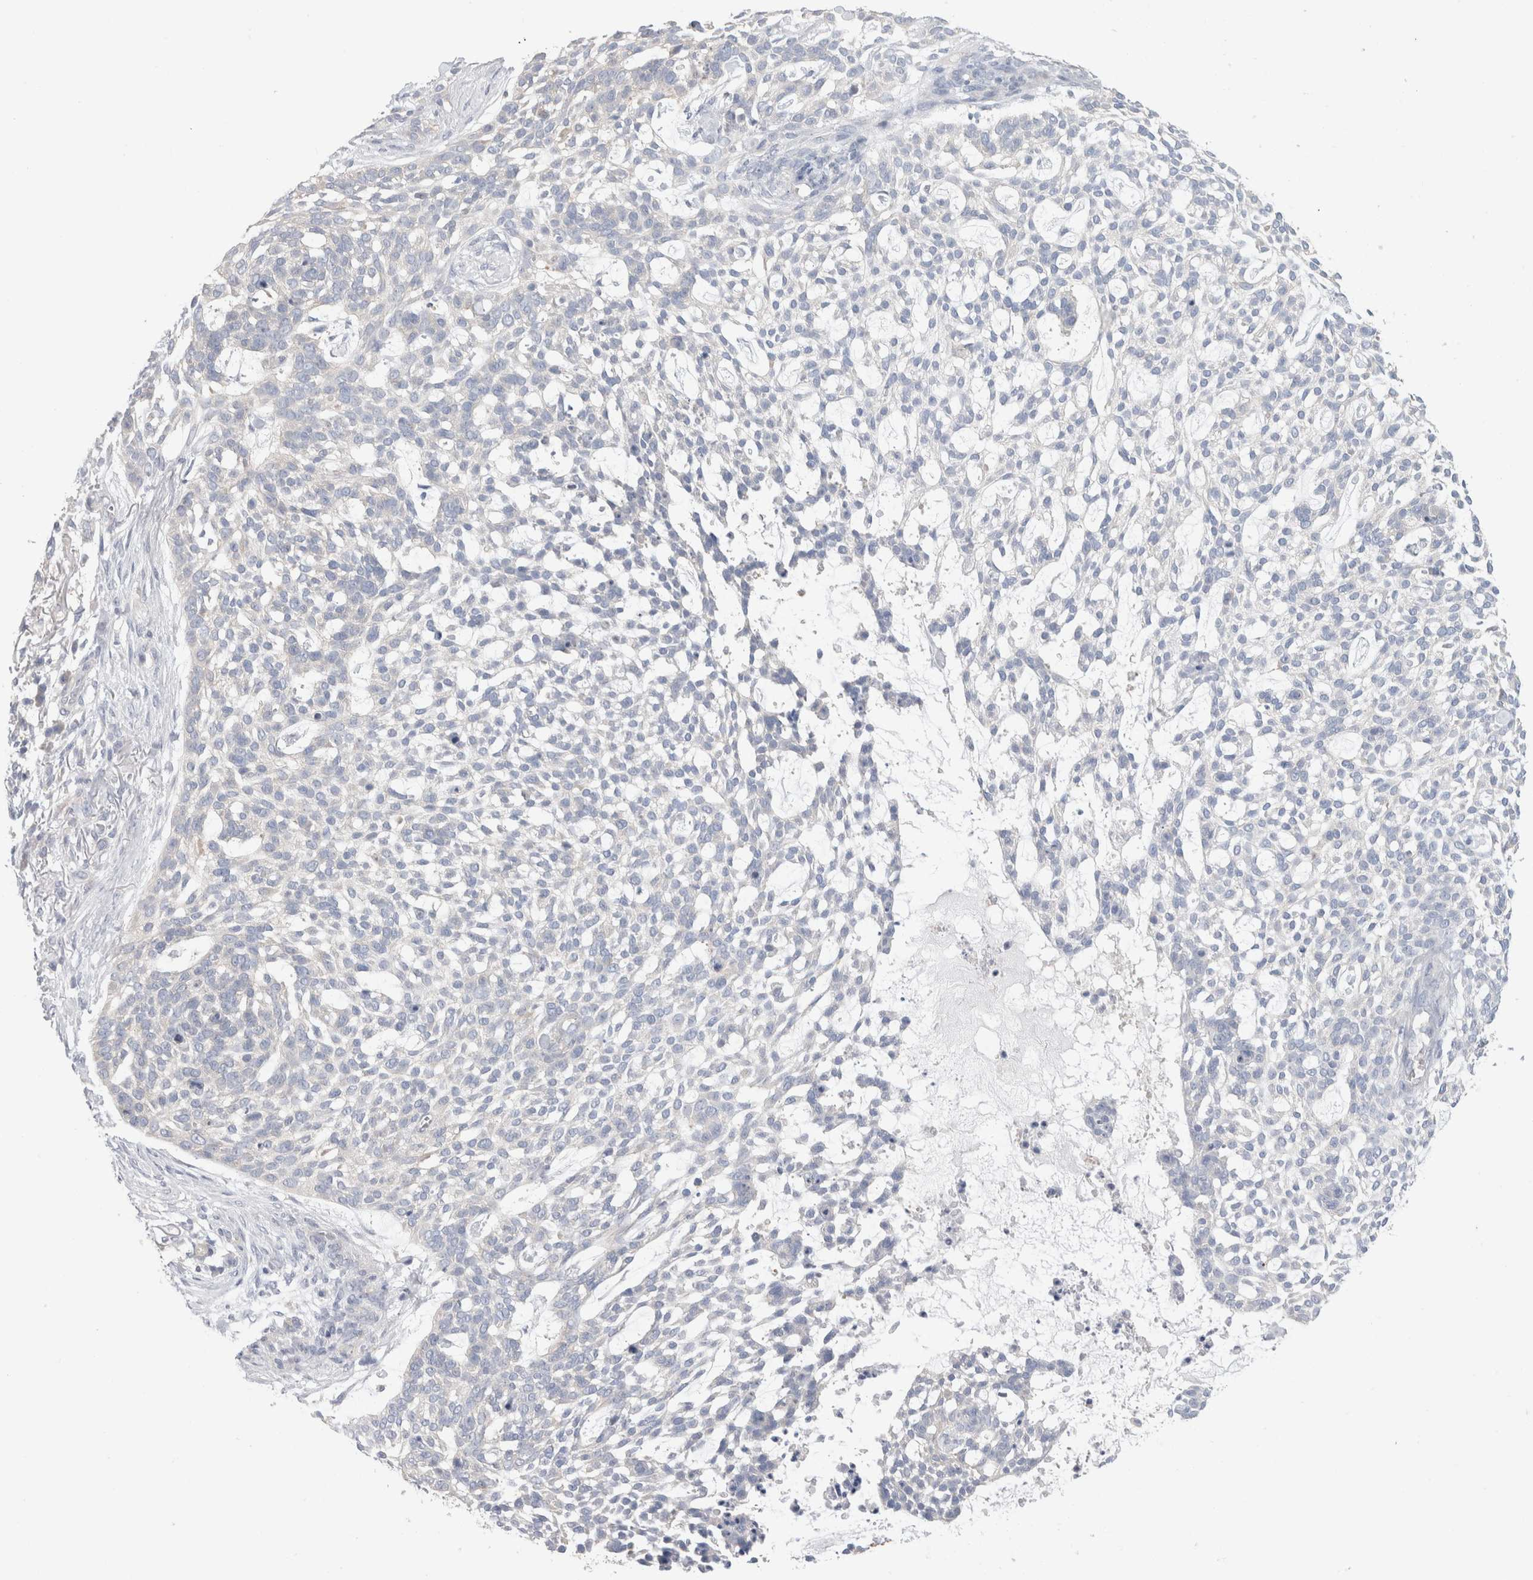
{"staining": {"intensity": "negative", "quantity": "none", "location": "none"}, "tissue": "skin cancer", "cell_type": "Tumor cells", "image_type": "cancer", "snomed": [{"axis": "morphology", "description": "Basal cell carcinoma"}, {"axis": "topography", "description": "Skin"}], "caption": "This is an immunohistochemistry (IHC) photomicrograph of skin cancer. There is no staining in tumor cells.", "gene": "NDOR1", "patient": {"sex": "female", "age": 64}}